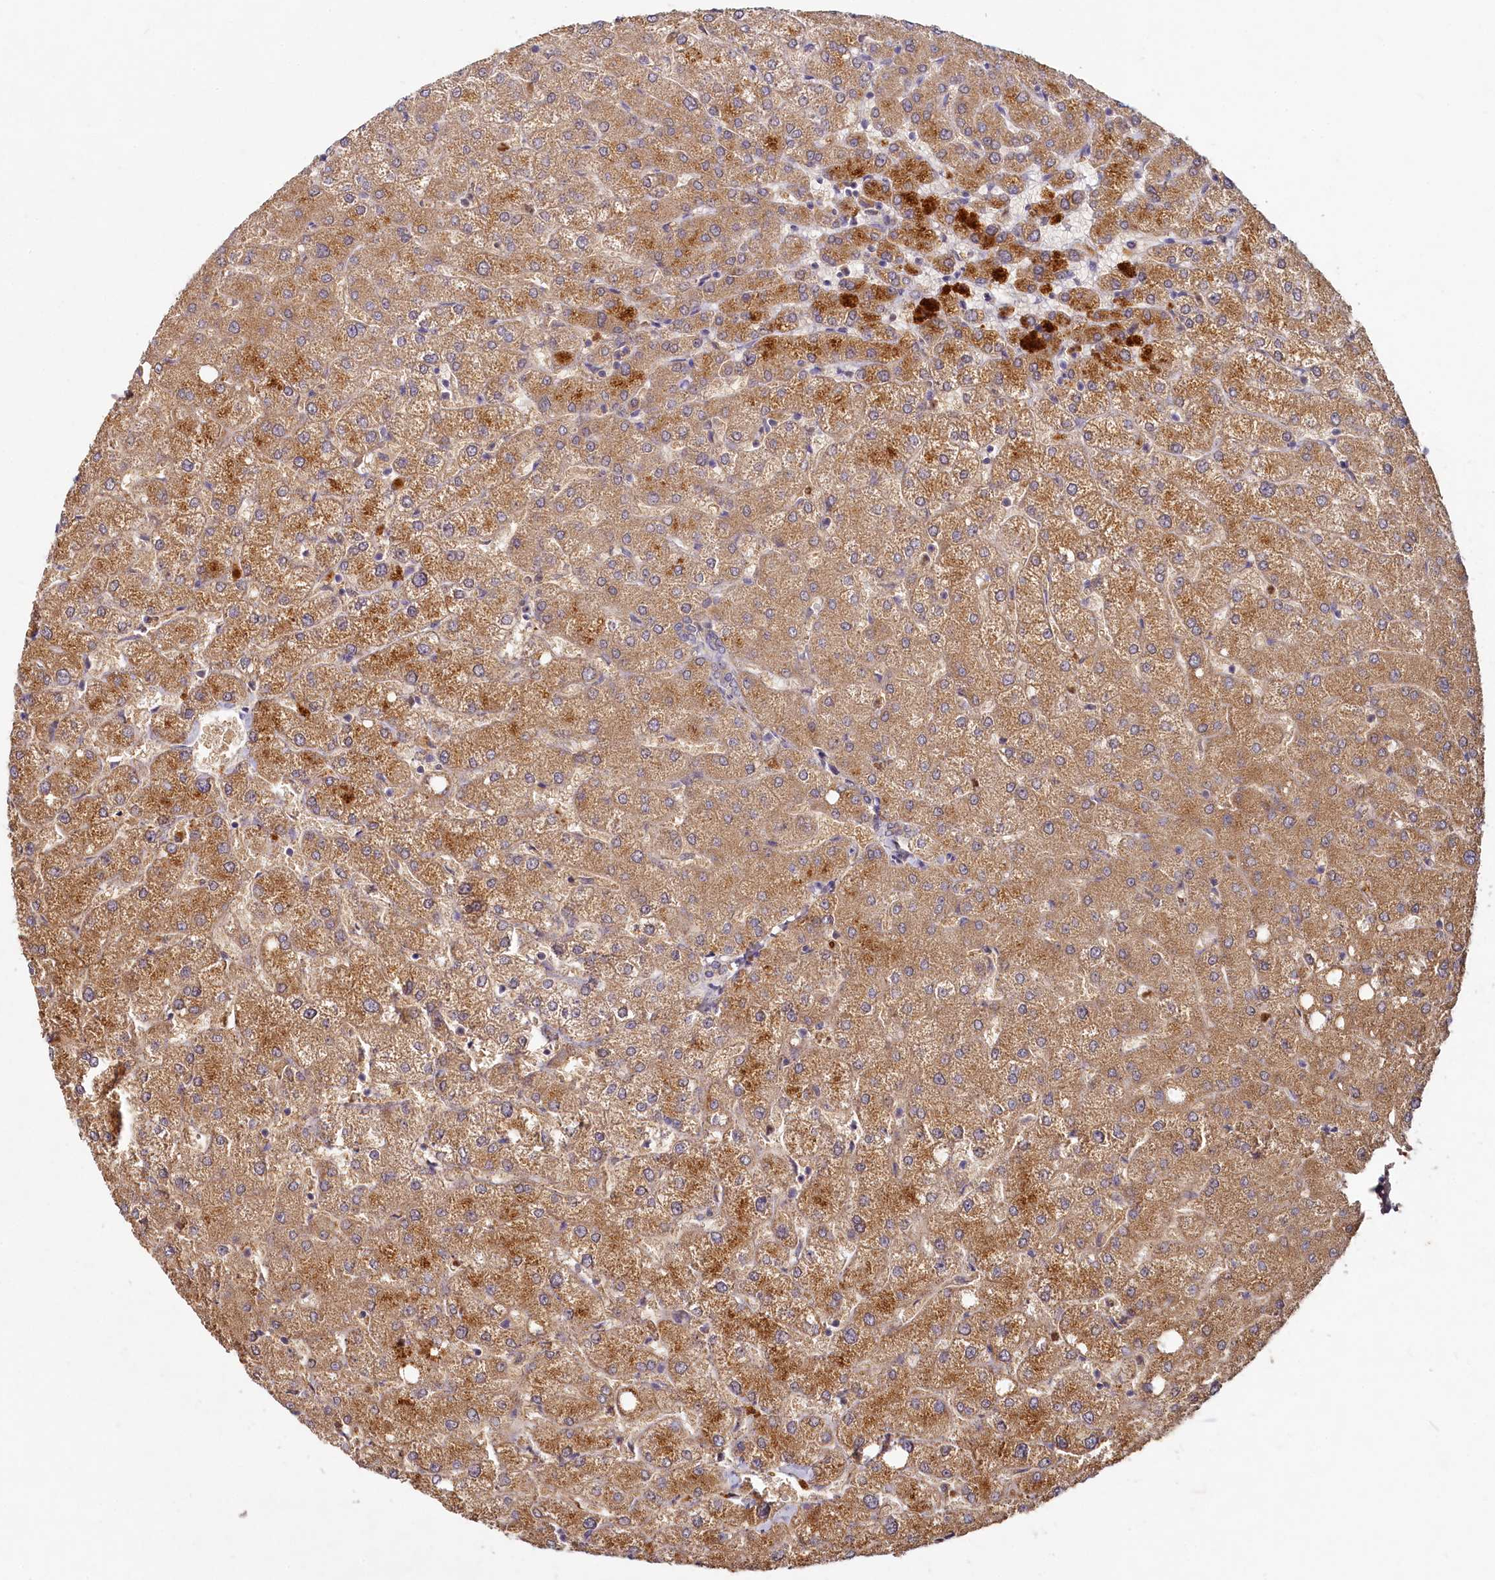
{"staining": {"intensity": "negative", "quantity": "none", "location": "none"}, "tissue": "liver", "cell_type": "Cholangiocytes", "image_type": "normal", "snomed": [{"axis": "morphology", "description": "Normal tissue, NOS"}, {"axis": "topography", "description": "Liver"}], "caption": "Immunohistochemistry (IHC) micrograph of normal human liver stained for a protein (brown), which displays no staining in cholangiocytes.", "gene": "HERC3", "patient": {"sex": "female", "age": 54}}